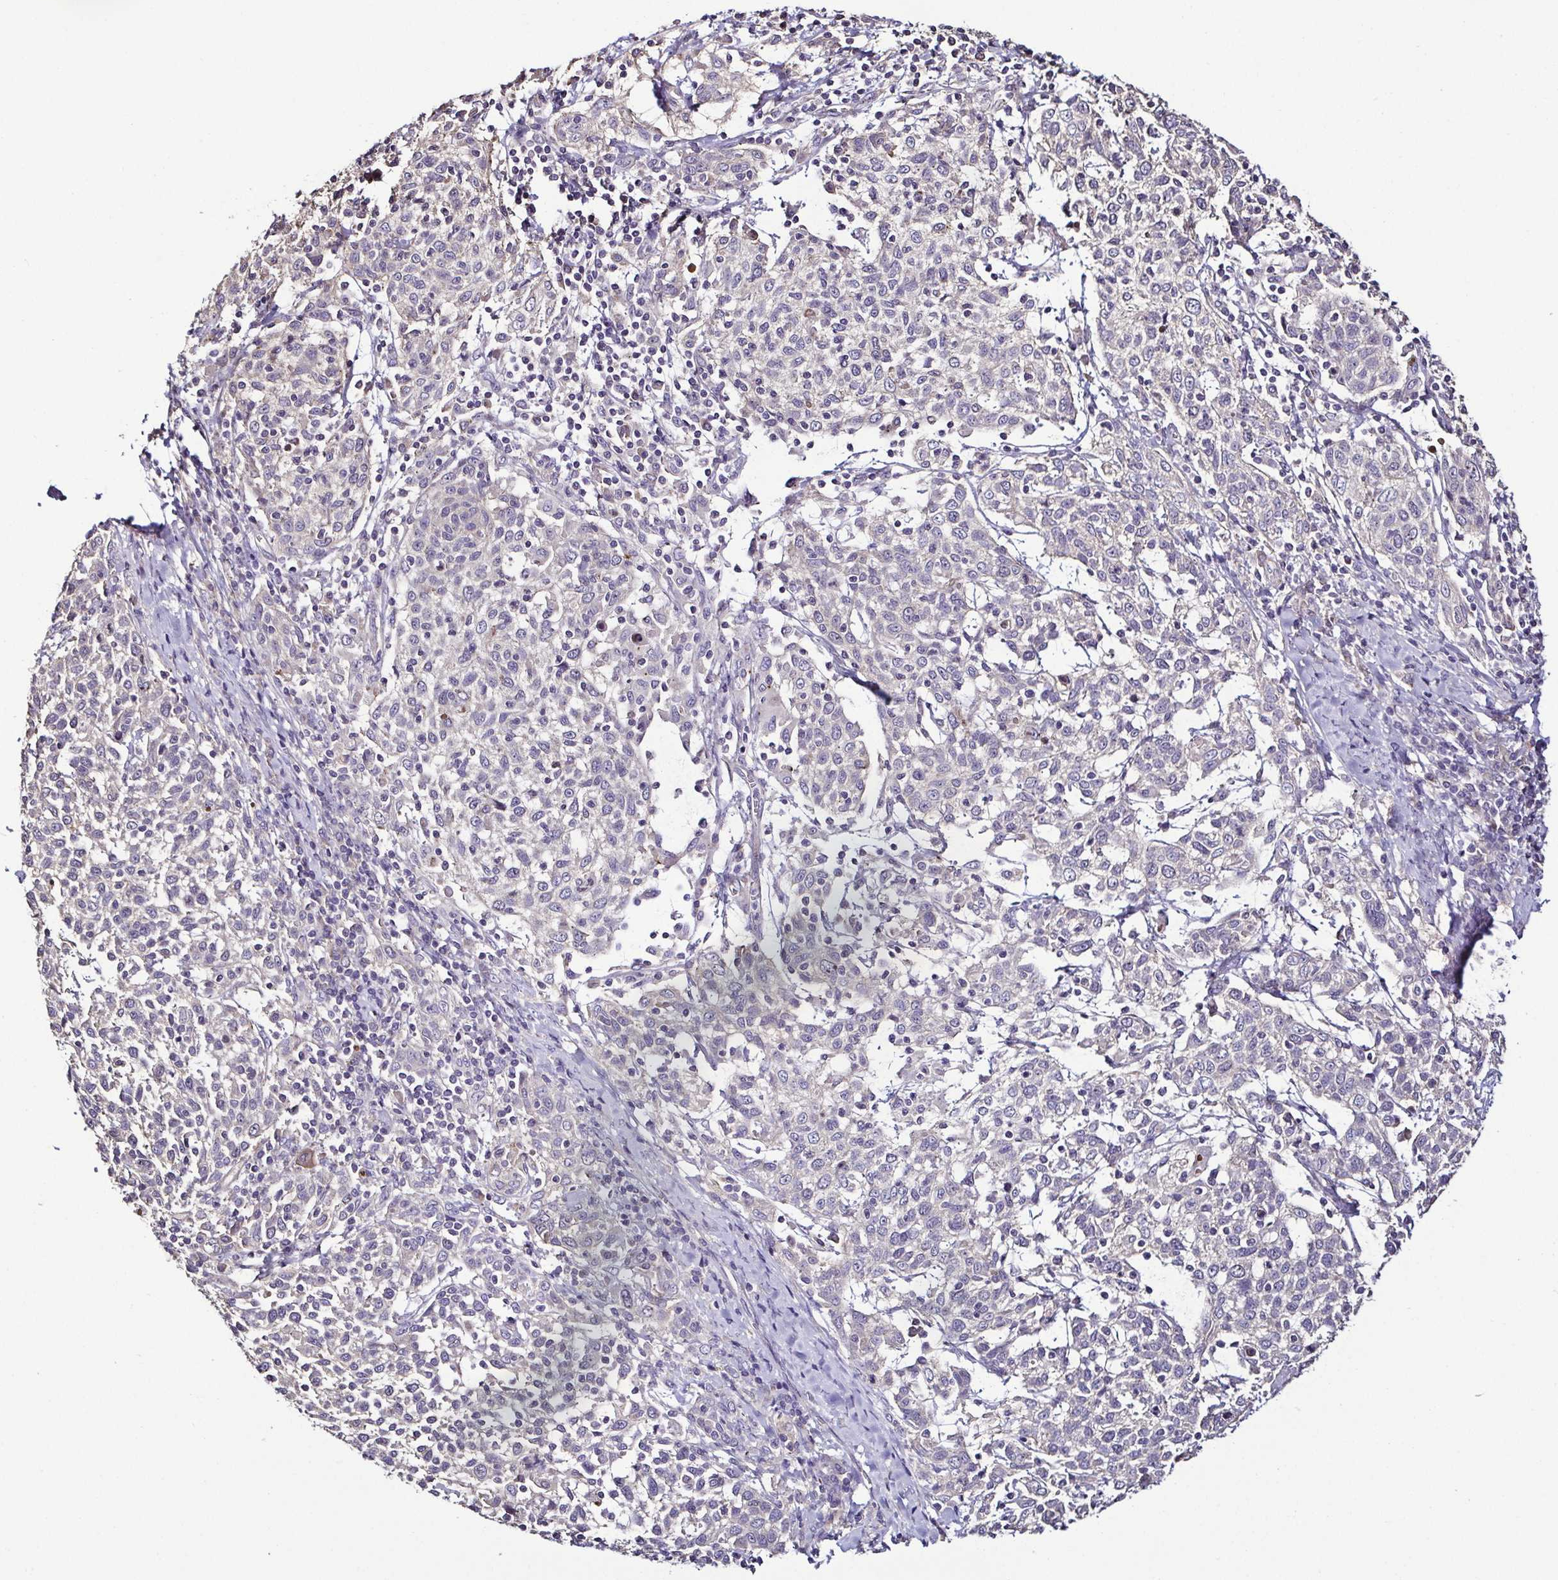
{"staining": {"intensity": "negative", "quantity": "none", "location": "none"}, "tissue": "cervical cancer", "cell_type": "Tumor cells", "image_type": "cancer", "snomed": [{"axis": "morphology", "description": "Squamous cell carcinoma, NOS"}, {"axis": "topography", "description": "Cervix"}], "caption": "High magnification brightfield microscopy of cervical cancer (squamous cell carcinoma) stained with DAB (brown) and counterstained with hematoxylin (blue): tumor cells show no significant staining.", "gene": "LMOD2", "patient": {"sex": "female", "age": 61}}